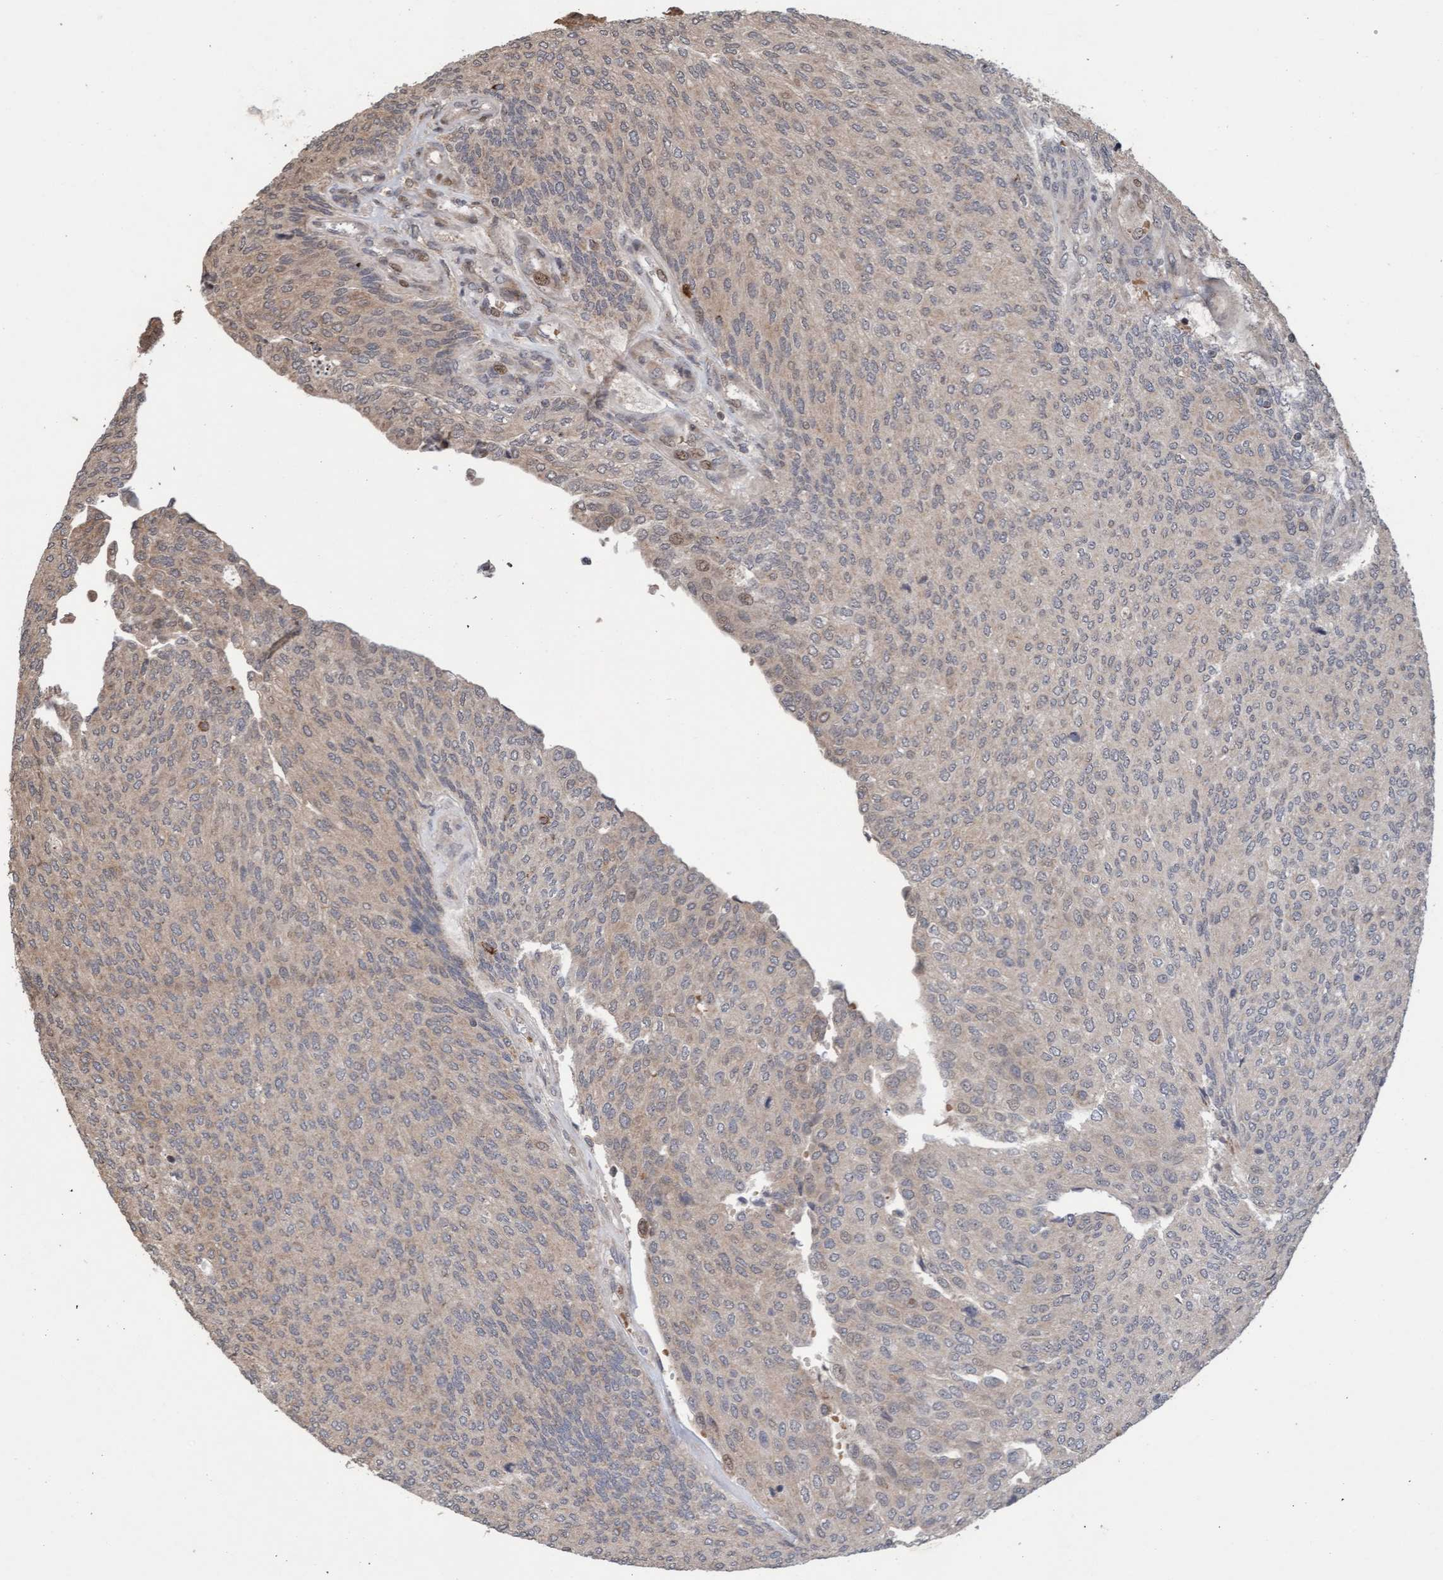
{"staining": {"intensity": "weak", "quantity": ">75%", "location": "cytoplasmic/membranous"}, "tissue": "urothelial cancer", "cell_type": "Tumor cells", "image_type": "cancer", "snomed": [{"axis": "morphology", "description": "Urothelial carcinoma, Low grade"}, {"axis": "topography", "description": "Urinary bladder"}], "caption": "Immunohistochemical staining of human urothelial cancer reveals low levels of weak cytoplasmic/membranous positivity in approximately >75% of tumor cells.", "gene": "PECR", "patient": {"sex": "female", "age": 79}}